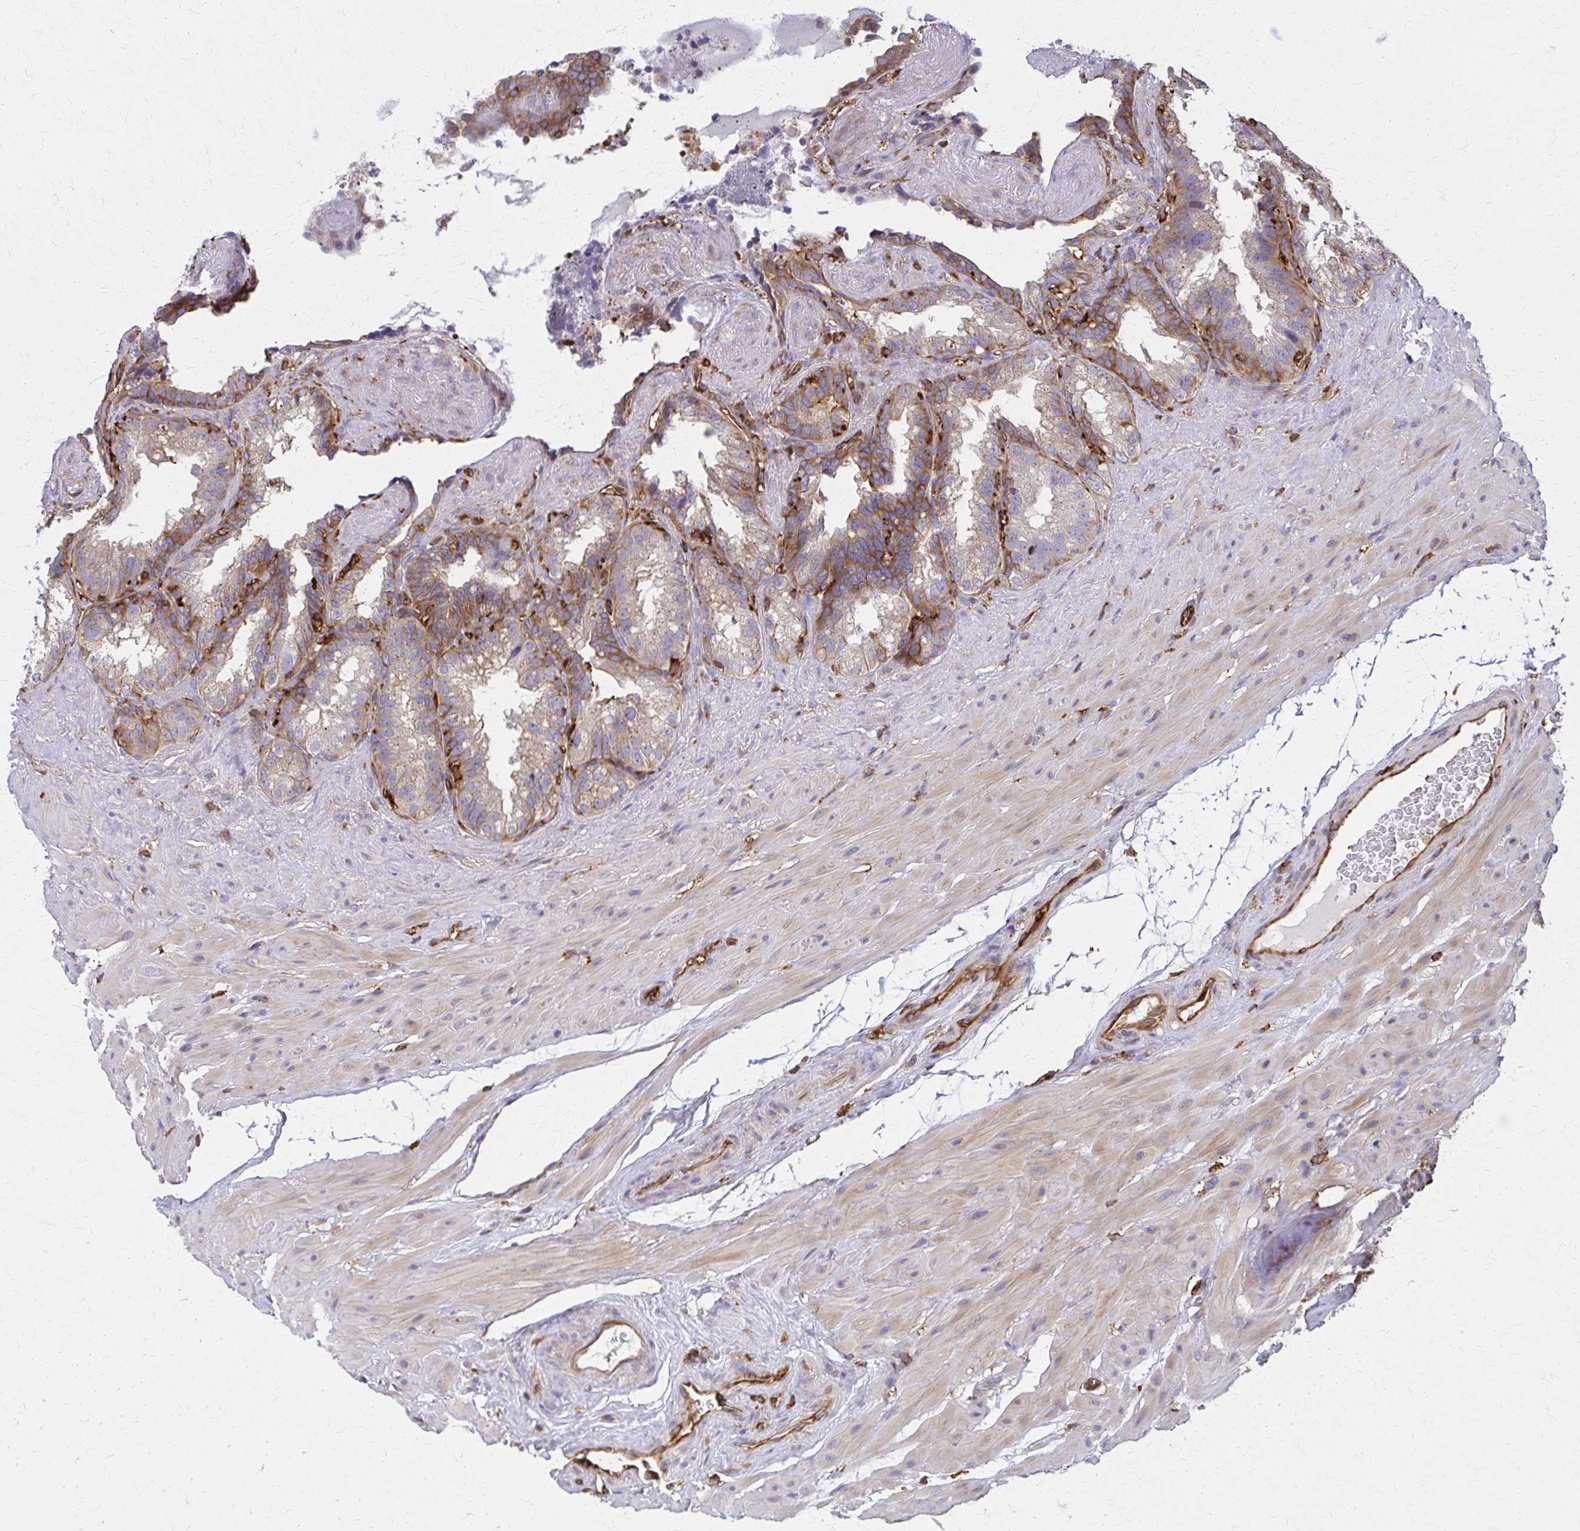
{"staining": {"intensity": "moderate", "quantity": "25%-75%", "location": "cytoplasmic/membranous"}, "tissue": "seminal vesicle", "cell_type": "Glandular cells", "image_type": "normal", "snomed": [{"axis": "morphology", "description": "Normal tissue, NOS"}, {"axis": "topography", "description": "Seminal veicle"}], "caption": "Immunohistochemistry (IHC) micrograph of normal seminal vesicle stained for a protein (brown), which reveals medium levels of moderate cytoplasmic/membranous positivity in approximately 25%-75% of glandular cells.", "gene": "WASF2", "patient": {"sex": "male", "age": 60}}